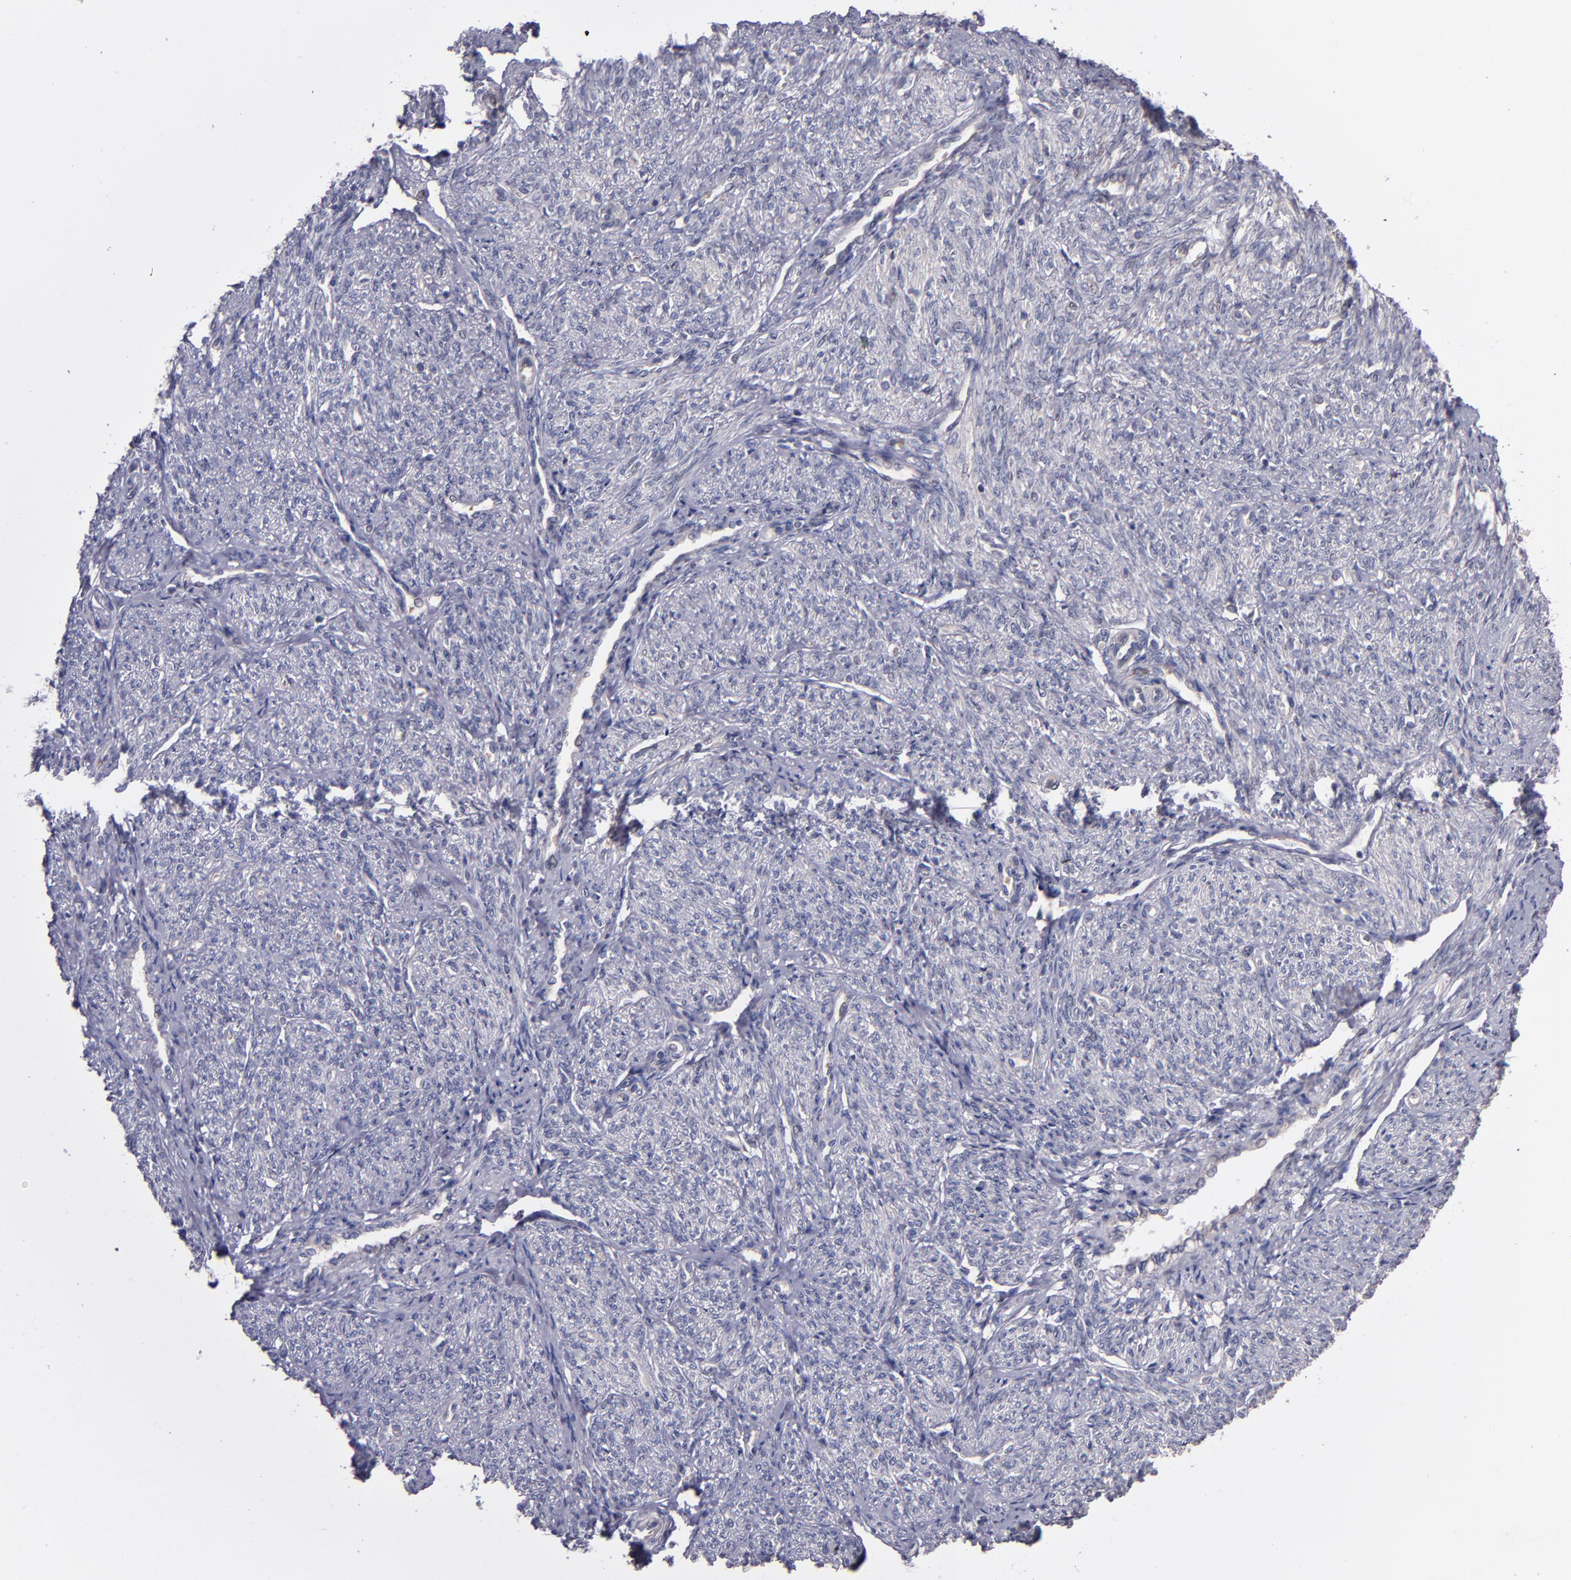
{"staining": {"intensity": "weak", "quantity": "25%-75%", "location": "cytoplasmic/membranous"}, "tissue": "smooth muscle", "cell_type": "Smooth muscle cells", "image_type": "normal", "snomed": [{"axis": "morphology", "description": "Normal tissue, NOS"}, {"axis": "topography", "description": "Smooth muscle"}], "caption": "The micrograph exhibits immunohistochemical staining of benign smooth muscle. There is weak cytoplasmic/membranous staining is identified in about 25%-75% of smooth muscle cells. (DAB IHC, brown staining for protein, blue staining for nuclei).", "gene": "IFIH1", "patient": {"sex": "female", "age": 65}}